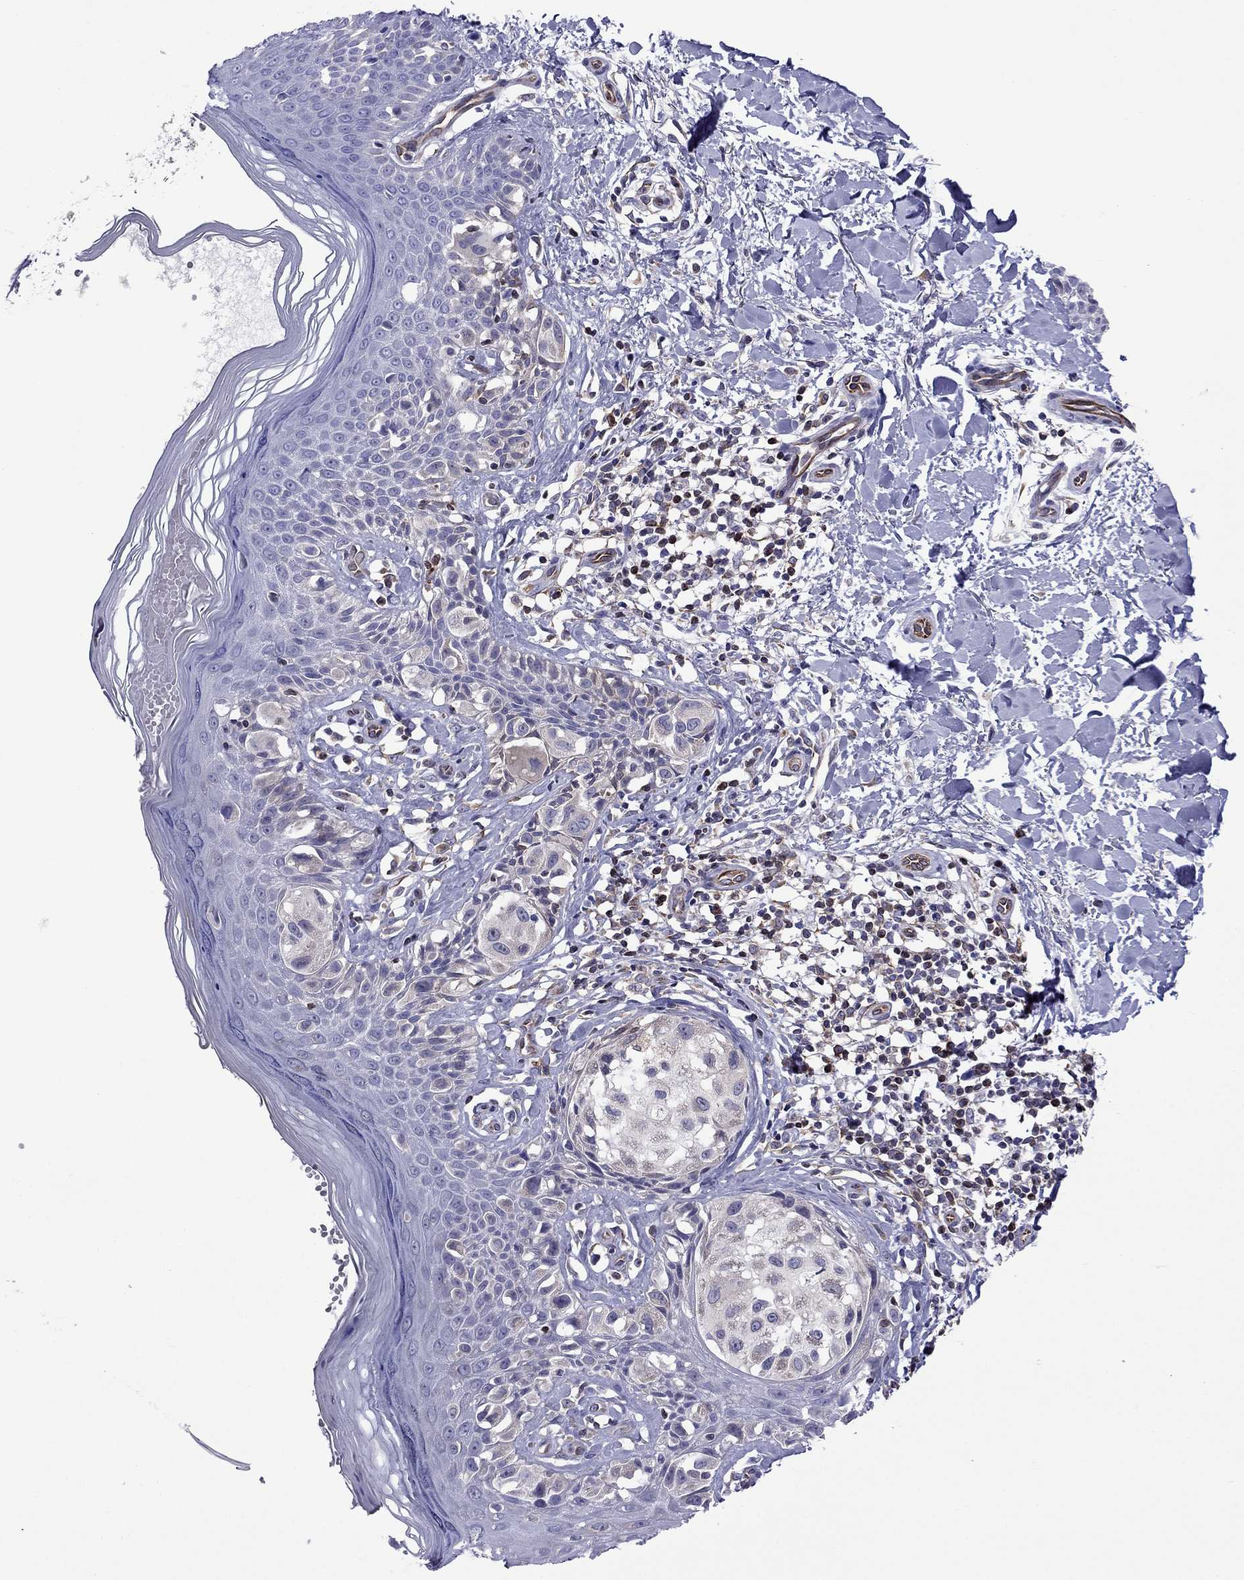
{"staining": {"intensity": "negative", "quantity": "none", "location": "none"}, "tissue": "melanoma", "cell_type": "Tumor cells", "image_type": "cancer", "snomed": [{"axis": "morphology", "description": "Malignant melanoma, NOS"}, {"axis": "topography", "description": "Skin"}], "caption": "Immunohistochemical staining of malignant melanoma exhibits no significant expression in tumor cells.", "gene": "GNAL", "patient": {"sex": "female", "age": 73}}